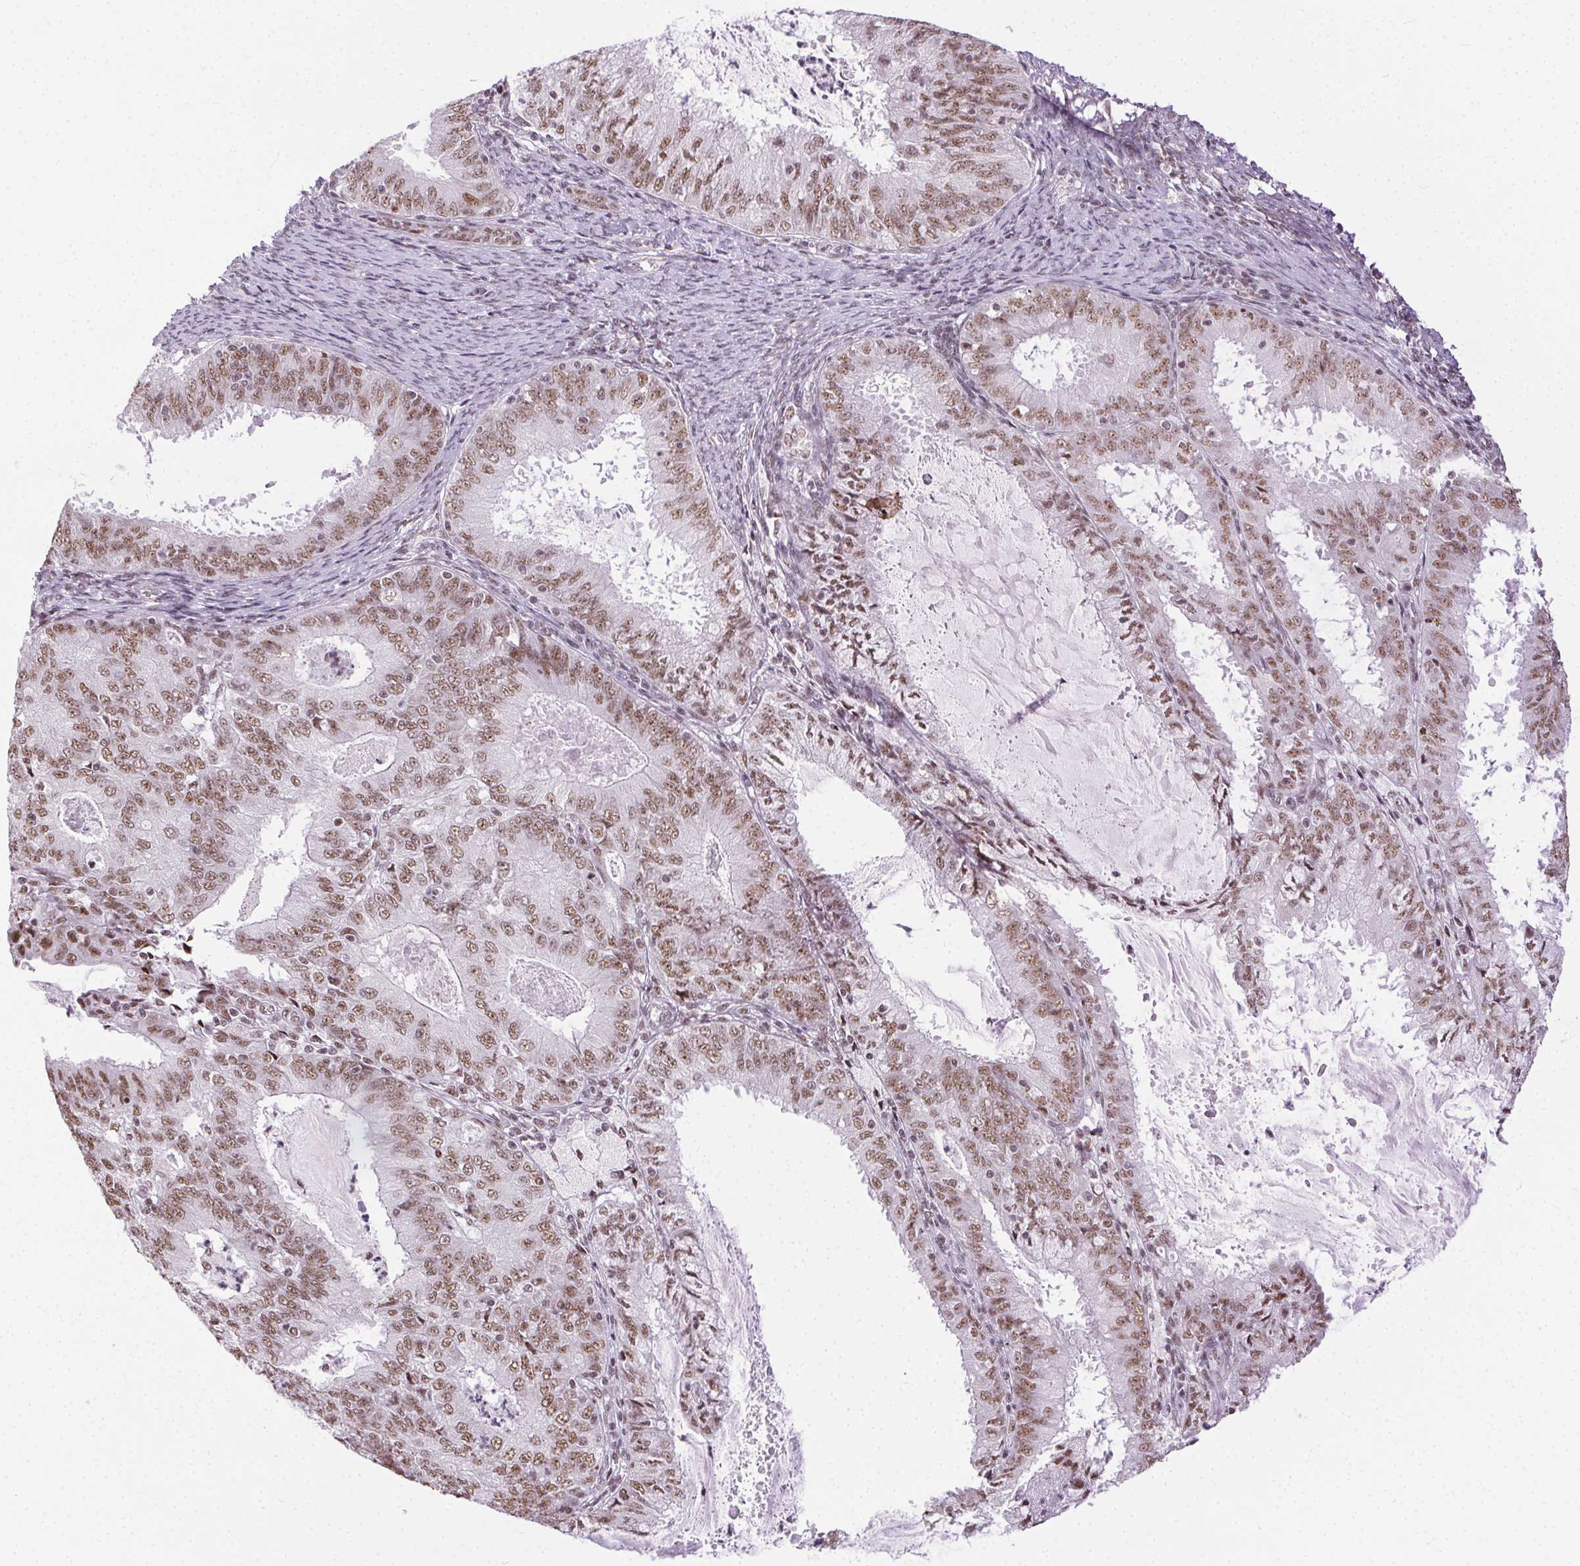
{"staining": {"intensity": "moderate", "quantity": ">75%", "location": "nuclear"}, "tissue": "endometrial cancer", "cell_type": "Tumor cells", "image_type": "cancer", "snomed": [{"axis": "morphology", "description": "Adenocarcinoma, NOS"}, {"axis": "topography", "description": "Endometrium"}], "caption": "A brown stain shows moderate nuclear staining of a protein in endometrial adenocarcinoma tumor cells.", "gene": "TRA2B", "patient": {"sex": "female", "age": 57}}